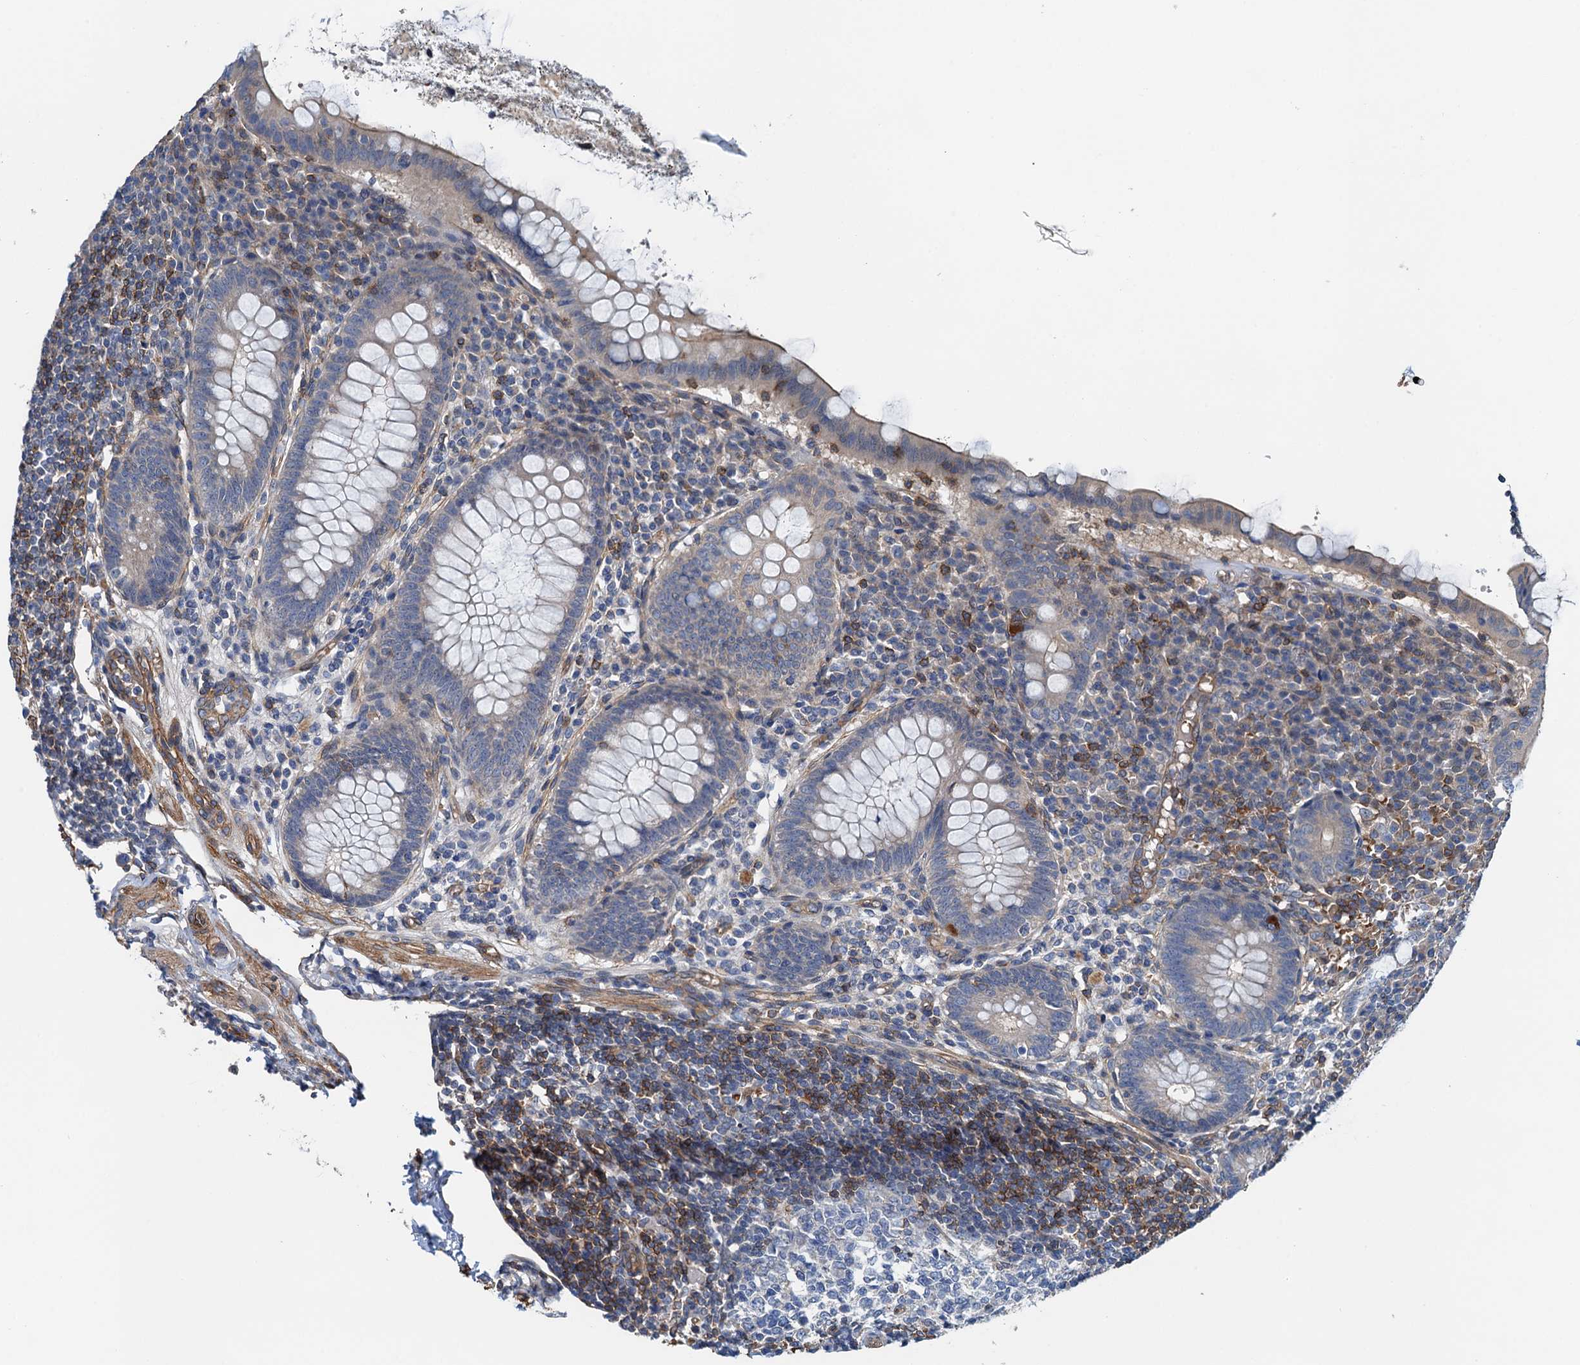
{"staining": {"intensity": "moderate", "quantity": "25%-75%", "location": "cytoplasmic/membranous"}, "tissue": "appendix", "cell_type": "Glandular cells", "image_type": "normal", "snomed": [{"axis": "morphology", "description": "Normal tissue, NOS"}, {"axis": "topography", "description": "Appendix"}], "caption": "Appendix stained with DAB immunohistochemistry reveals medium levels of moderate cytoplasmic/membranous staining in about 25%-75% of glandular cells.", "gene": "ROGDI", "patient": {"sex": "female", "age": 33}}